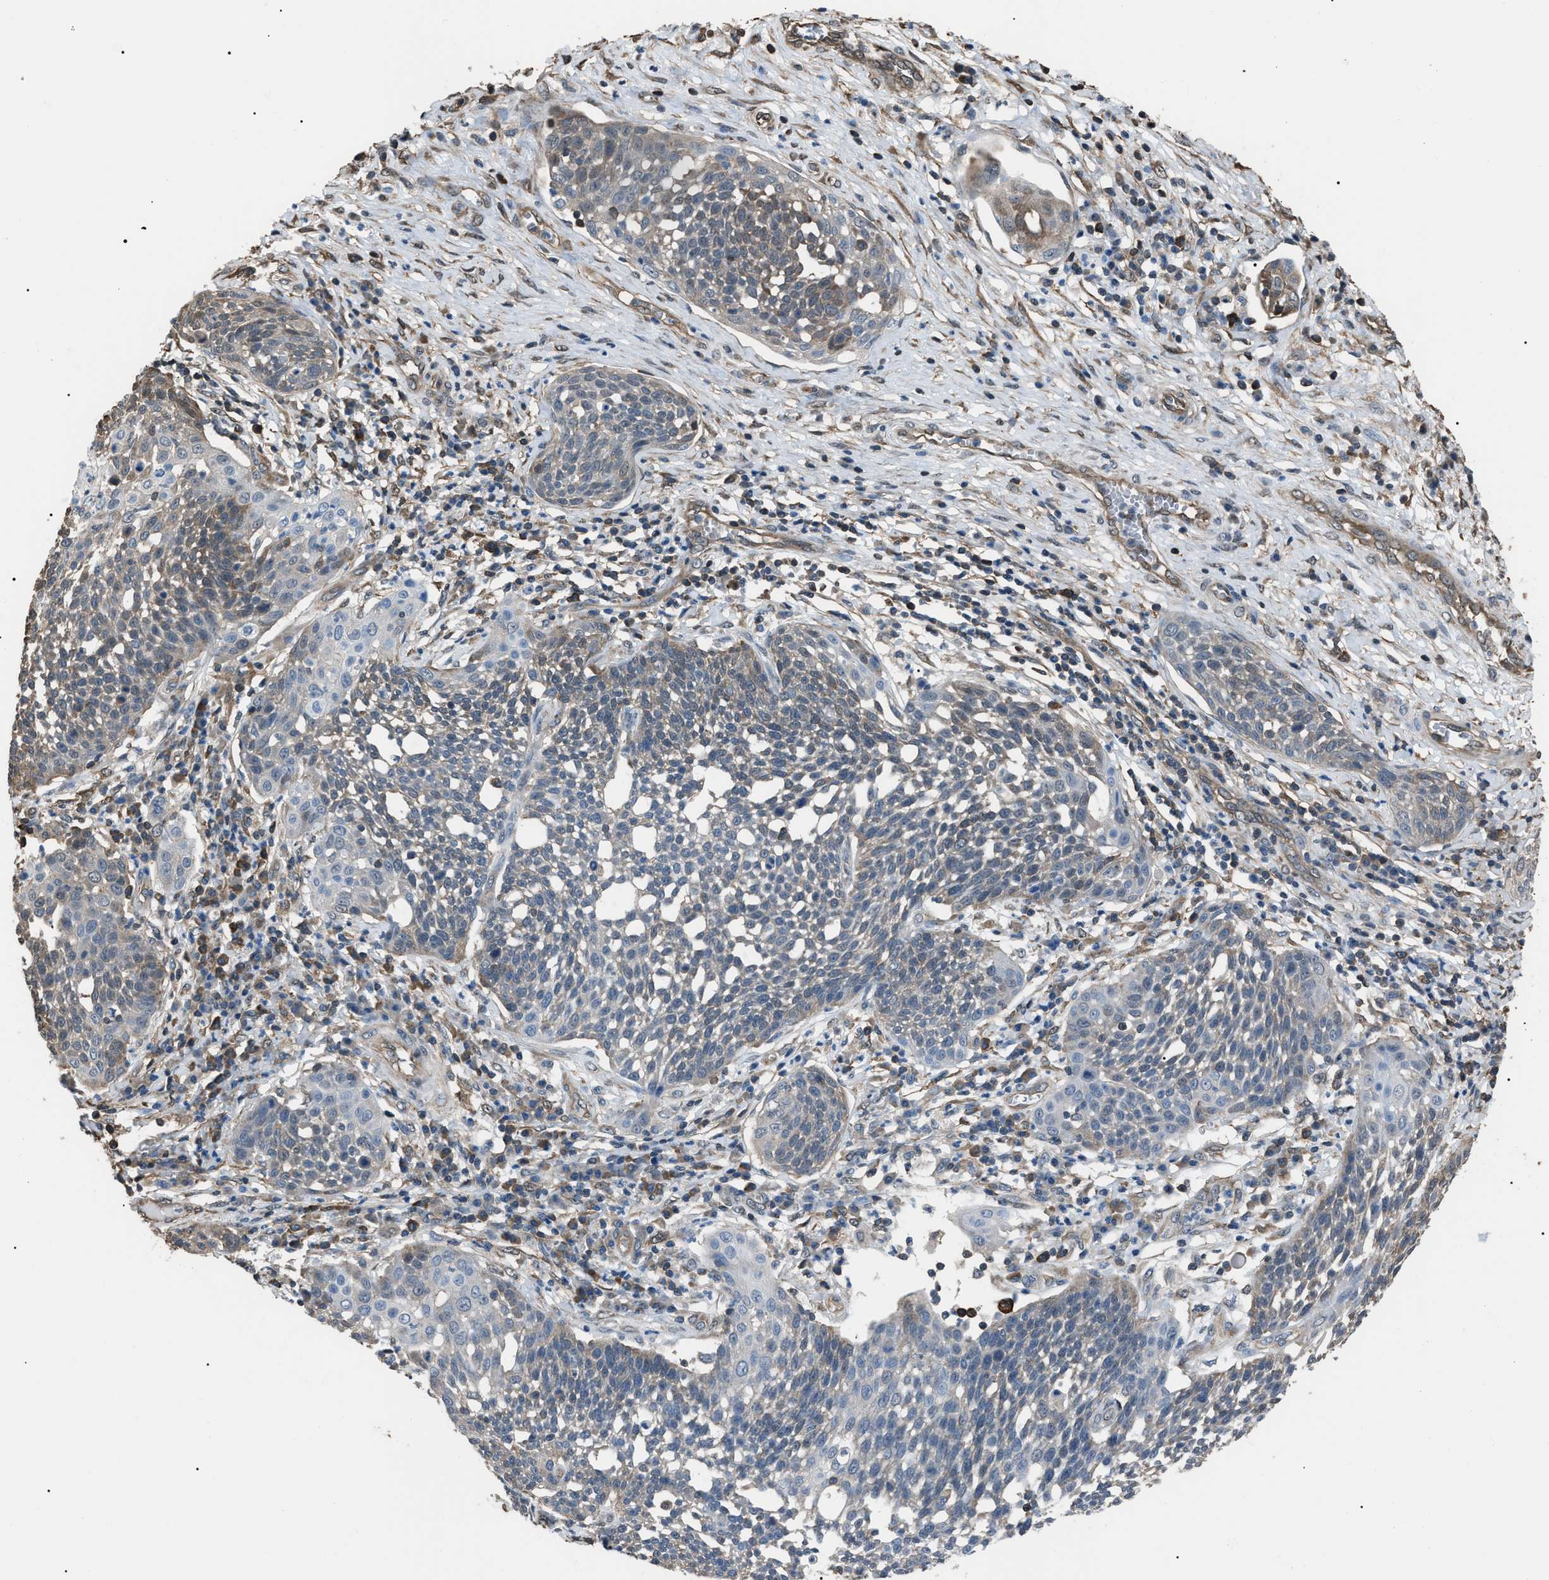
{"staining": {"intensity": "weak", "quantity": "<25%", "location": "cytoplasmic/membranous"}, "tissue": "cervical cancer", "cell_type": "Tumor cells", "image_type": "cancer", "snomed": [{"axis": "morphology", "description": "Squamous cell carcinoma, NOS"}, {"axis": "topography", "description": "Cervix"}], "caption": "Protein analysis of squamous cell carcinoma (cervical) exhibits no significant staining in tumor cells.", "gene": "PDCD5", "patient": {"sex": "female", "age": 34}}